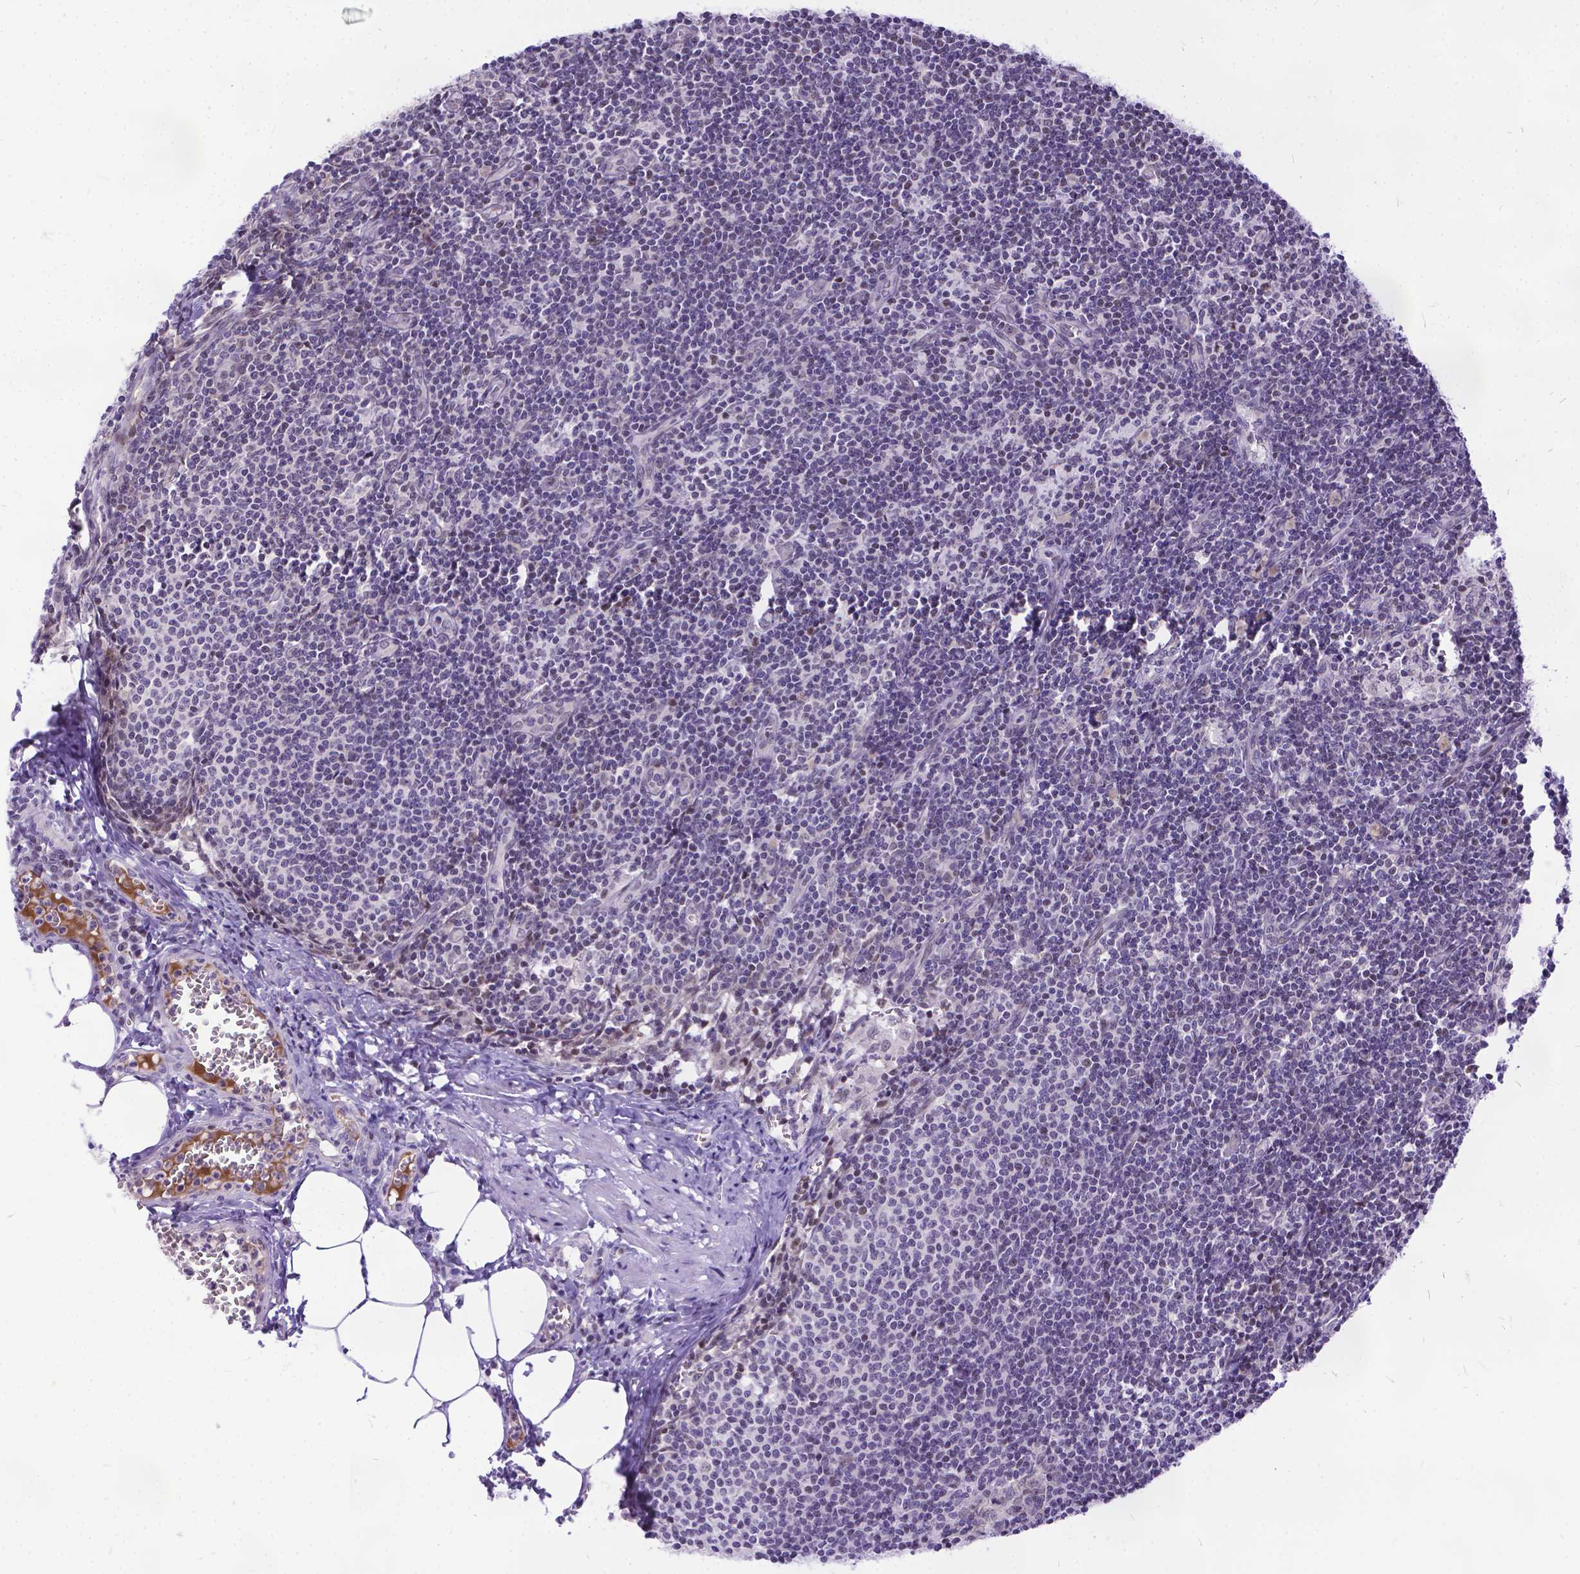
{"staining": {"intensity": "weak", "quantity": "<25%", "location": "nuclear"}, "tissue": "lymph node", "cell_type": "Germinal center cells", "image_type": "normal", "snomed": [{"axis": "morphology", "description": "Normal tissue, NOS"}, {"axis": "topography", "description": "Lymph node"}], "caption": "IHC of benign human lymph node demonstrates no expression in germinal center cells.", "gene": "FAM124B", "patient": {"sex": "female", "age": 50}}